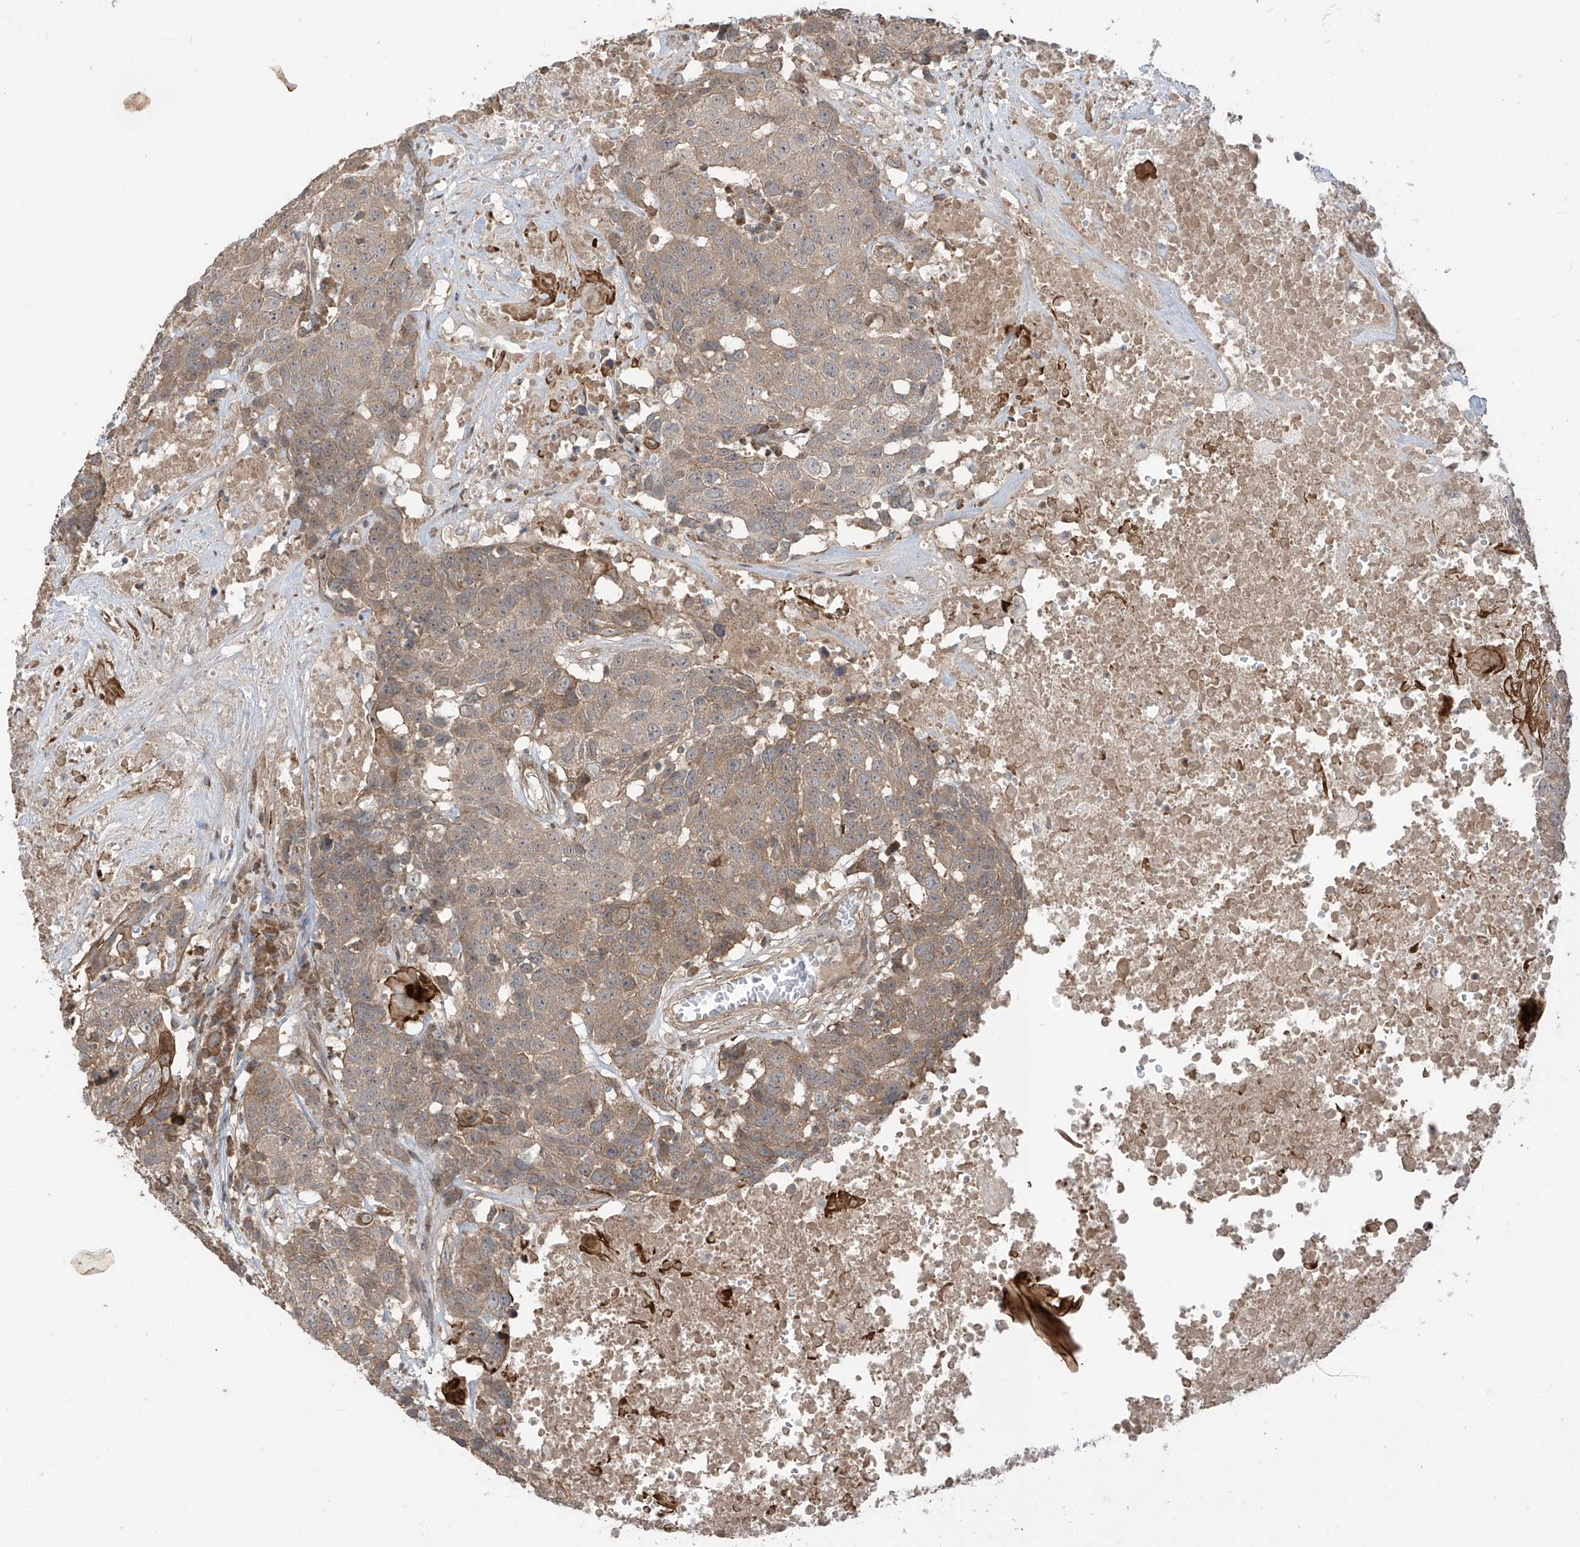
{"staining": {"intensity": "weak", "quantity": ">75%", "location": "cytoplasmic/membranous"}, "tissue": "head and neck cancer", "cell_type": "Tumor cells", "image_type": "cancer", "snomed": [{"axis": "morphology", "description": "Squamous cell carcinoma, NOS"}, {"axis": "topography", "description": "Head-Neck"}], "caption": "Brown immunohistochemical staining in human head and neck cancer exhibits weak cytoplasmic/membranous staining in about >75% of tumor cells.", "gene": "LRRC74A", "patient": {"sex": "male", "age": 66}}